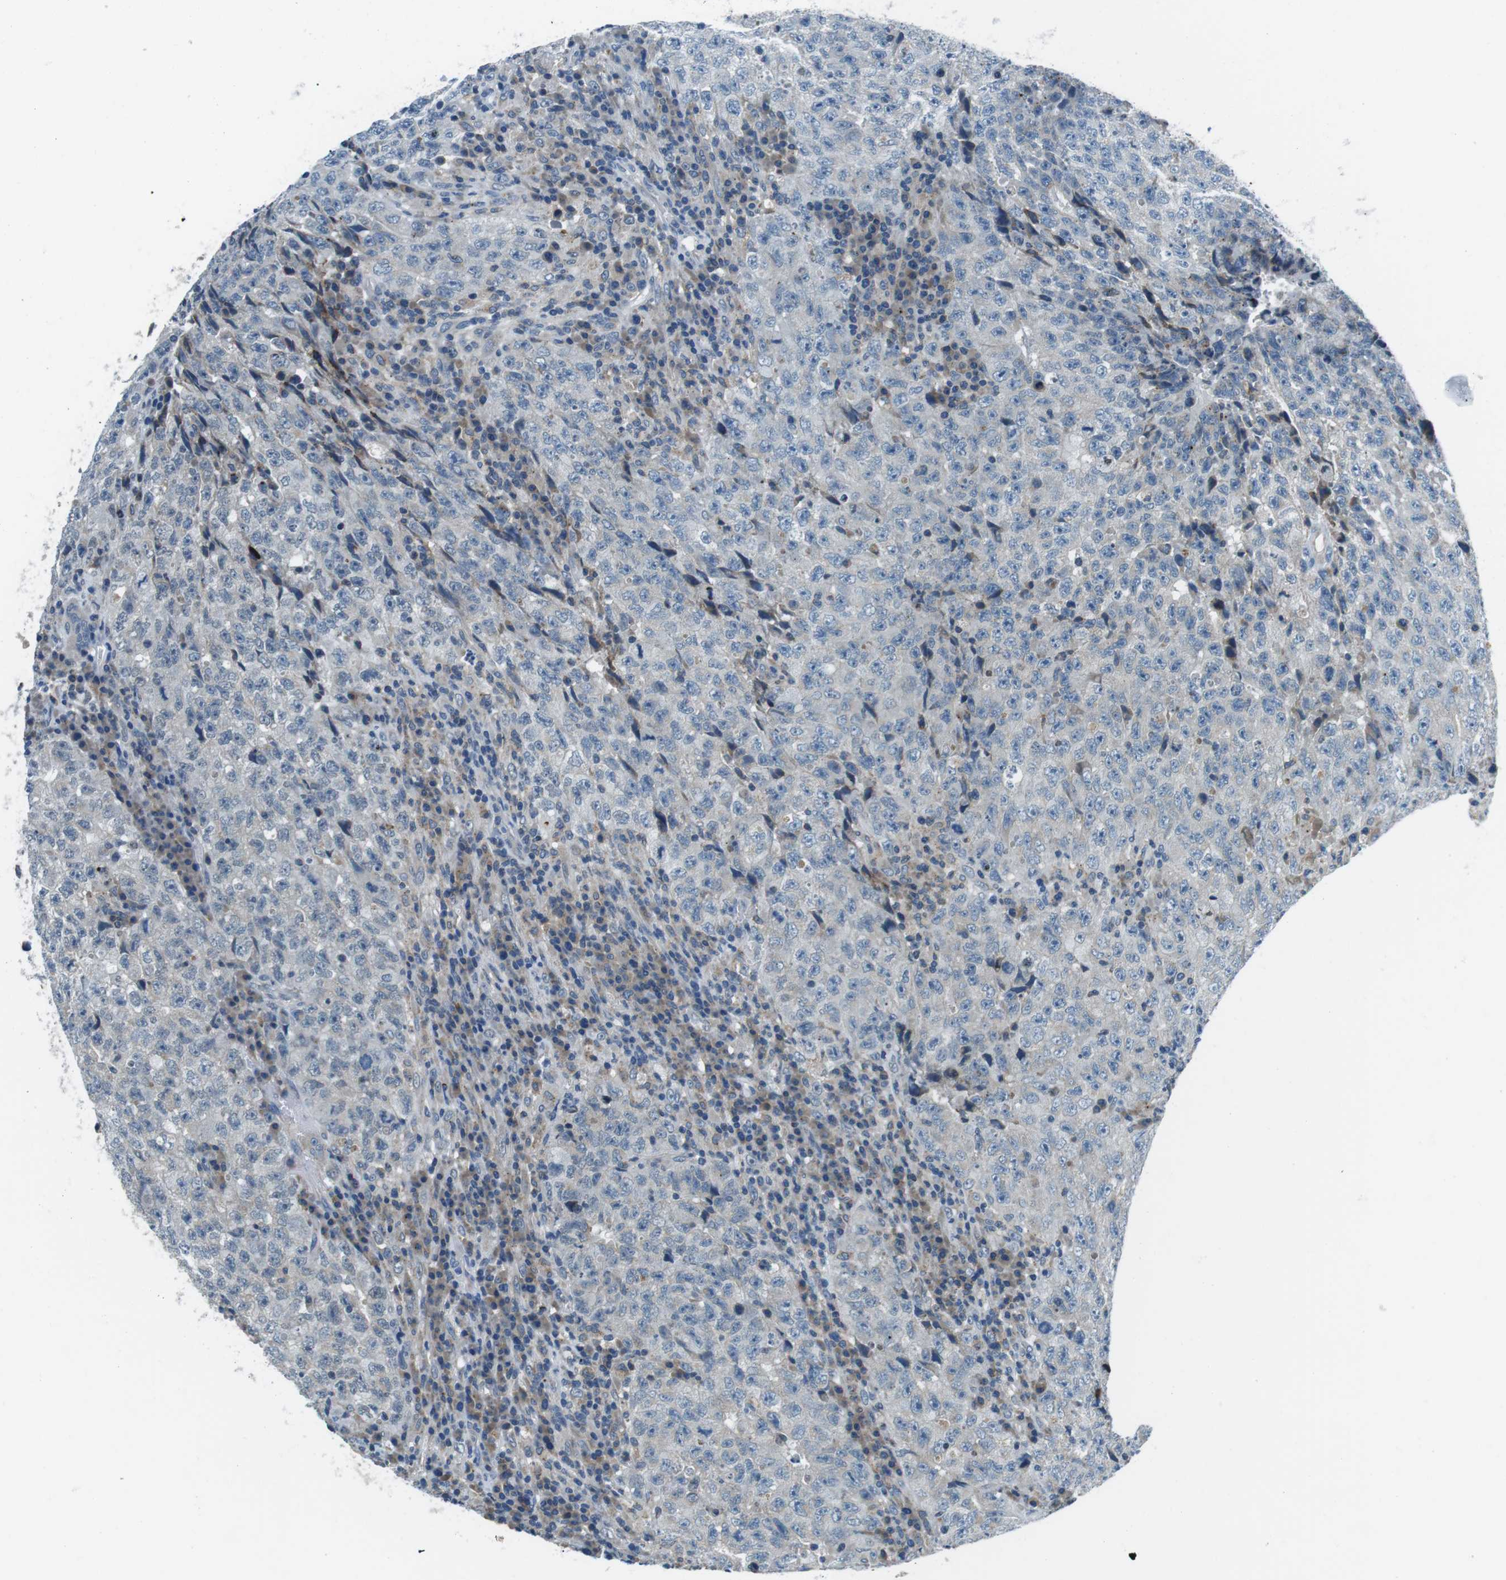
{"staining": {"intensity": "negative", "quantity": "none", "location": "none"}, "tissue": "testis cancer", "cell_type": "Tumor cells", "image_type": "cancer", "snomed": [{"axis": "morphology", "description": "Necrosis, NOS"}, {"axis": "morphology", "description": "Carcinoma, Embryonal, NOS"}, {"axis": "topography", "description": "Testis"}], "caption": "A histopathology image of testis cancer stained for a protein reveals no brown staining in tumor cells.", "gene": "FAM3B", "patient": {"sex": "male", "age": 19}}